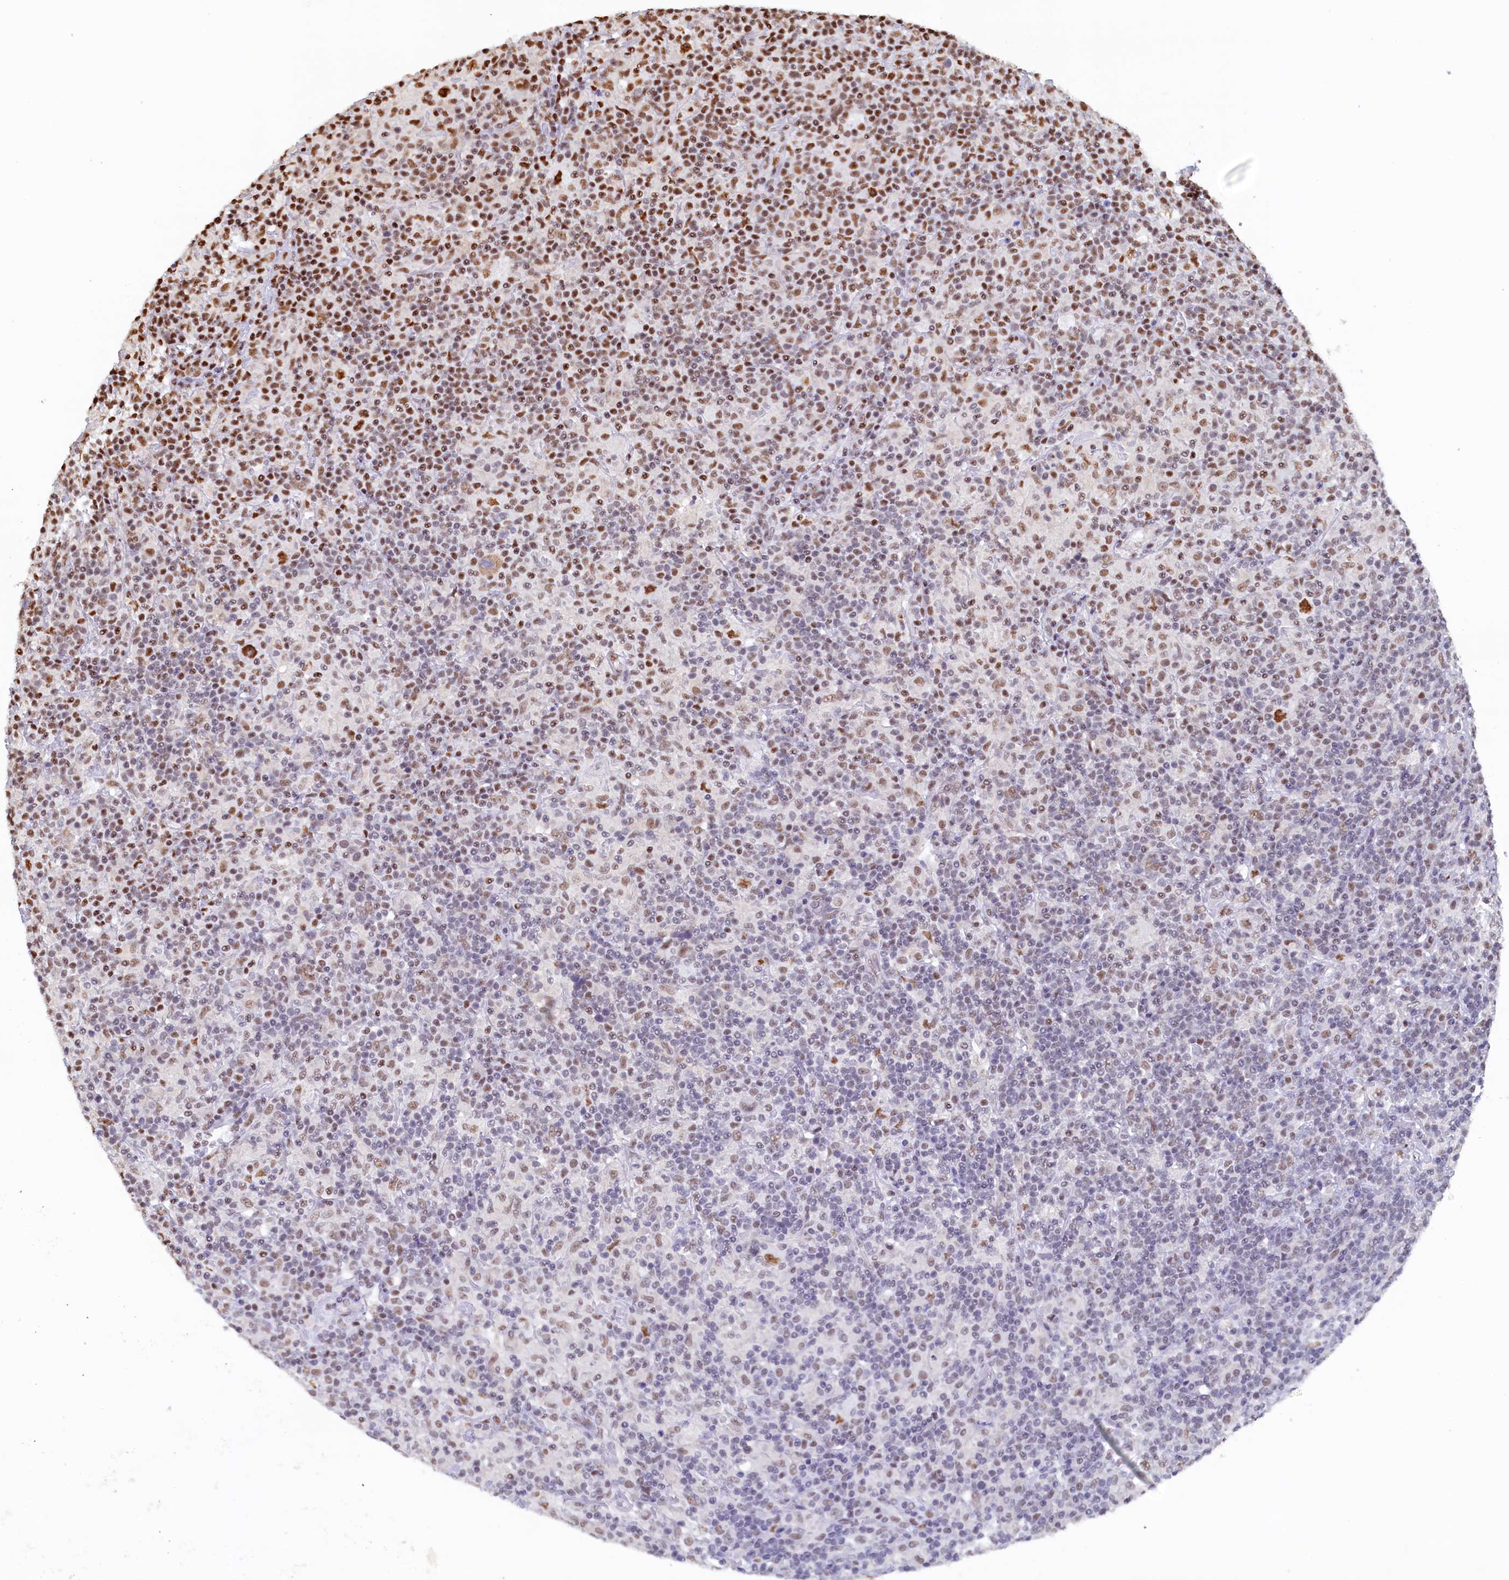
{"staining": {"intensity": "strong", "quantity": "25%-75%", "location": "nuclear"}, "tissue": "lymphoma", "cell_type": "Tumor cells", "image_type": "cancer", "snomed": [{"axis": "morphology", "description": "Hodgkin's disease, NOS"}, {"axis": "topography", "description": "Lymph node"}], "caption": "This is a histology image of immunohistochemistry staining of Hodgkin's disease, which shows strong staining in the nuclear of tumor cells.", "gene": "MOSPD3", "patient": {"sex": "male", "age": 70}}